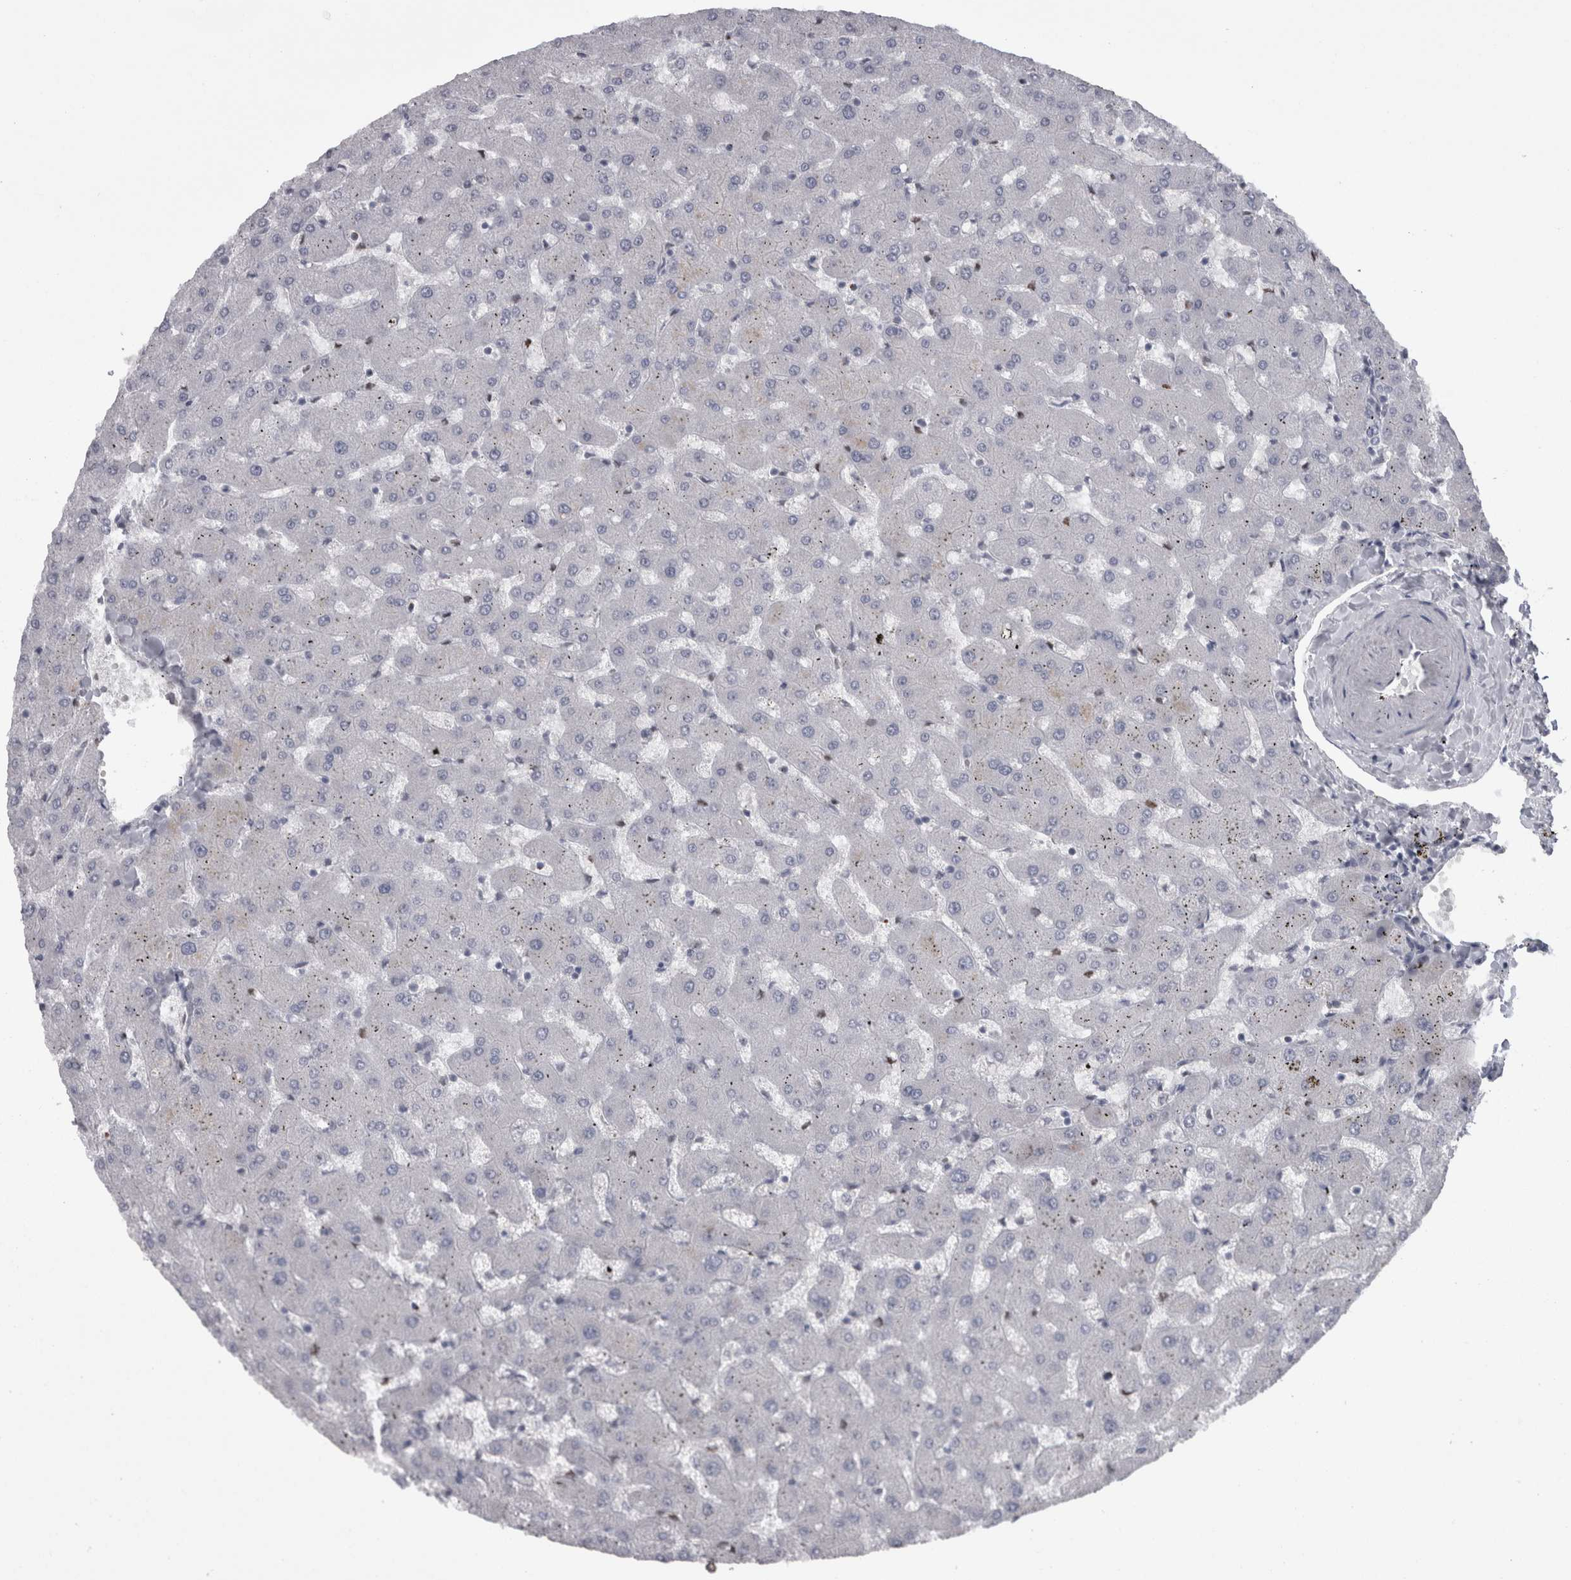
{"staining": {"intensity": "negative", "quantity": "none", "location": "none"}, "tissue": "liver", "cell_type": "Cholangiocytes", "image_type": "normal", "snomed": [{"axis": "morphology", "description": "Normal tissue, NOS"}, {"axis": "topography", "description": "Liver"}], "caption": "An image of liver stained for a protein demonstrates no brown staining in cholangiocytes. The staining was performed using DAB to visualize the protein expression in brown, while the nuclei were stained in blue with hematoxylin (Magnification: 20x).", "gene": "C1orf54", "patient": {"sex": "female", "age": 63}}